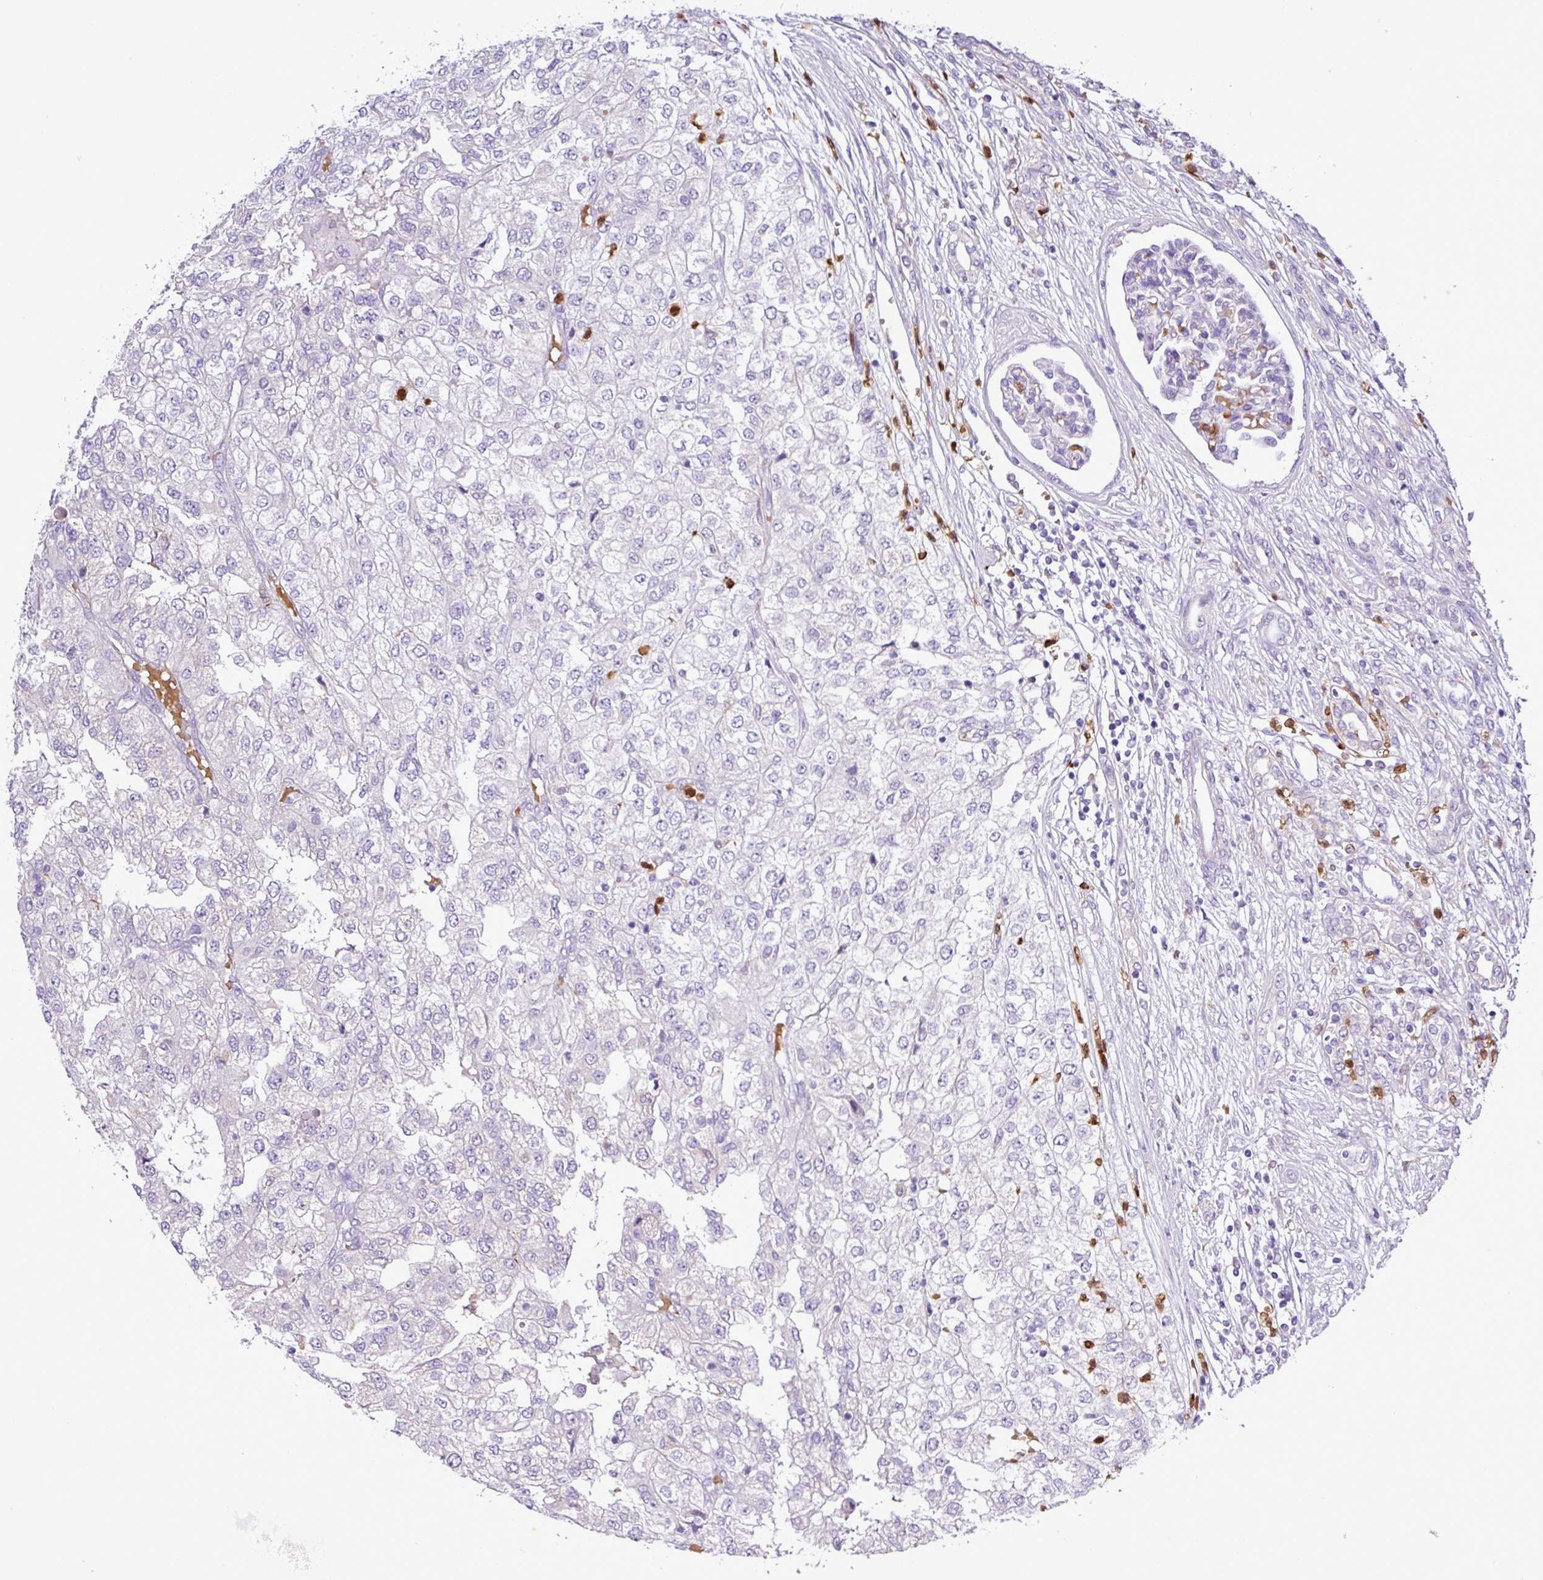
{"staining": {"intensity": "negative", "quantity": "none", "location": "none"}, "tissue": "renal cancer", "cell_type": "Tumor cells", "image_type": "cancer", "snomed": [{"axis": "morphology", "description": "Adenocarcinoma, NOS"}, {"axis": "topography", "description": "Kidney"}], "caption": "Immunohistochemistry (IHC) histopathology image of human renal adenocarcinoma stained for a protein (brown), which reveals no staining in tumor cells.", "gene": "MGAT4B", "patient": {"sex": "female", "age": 54}}